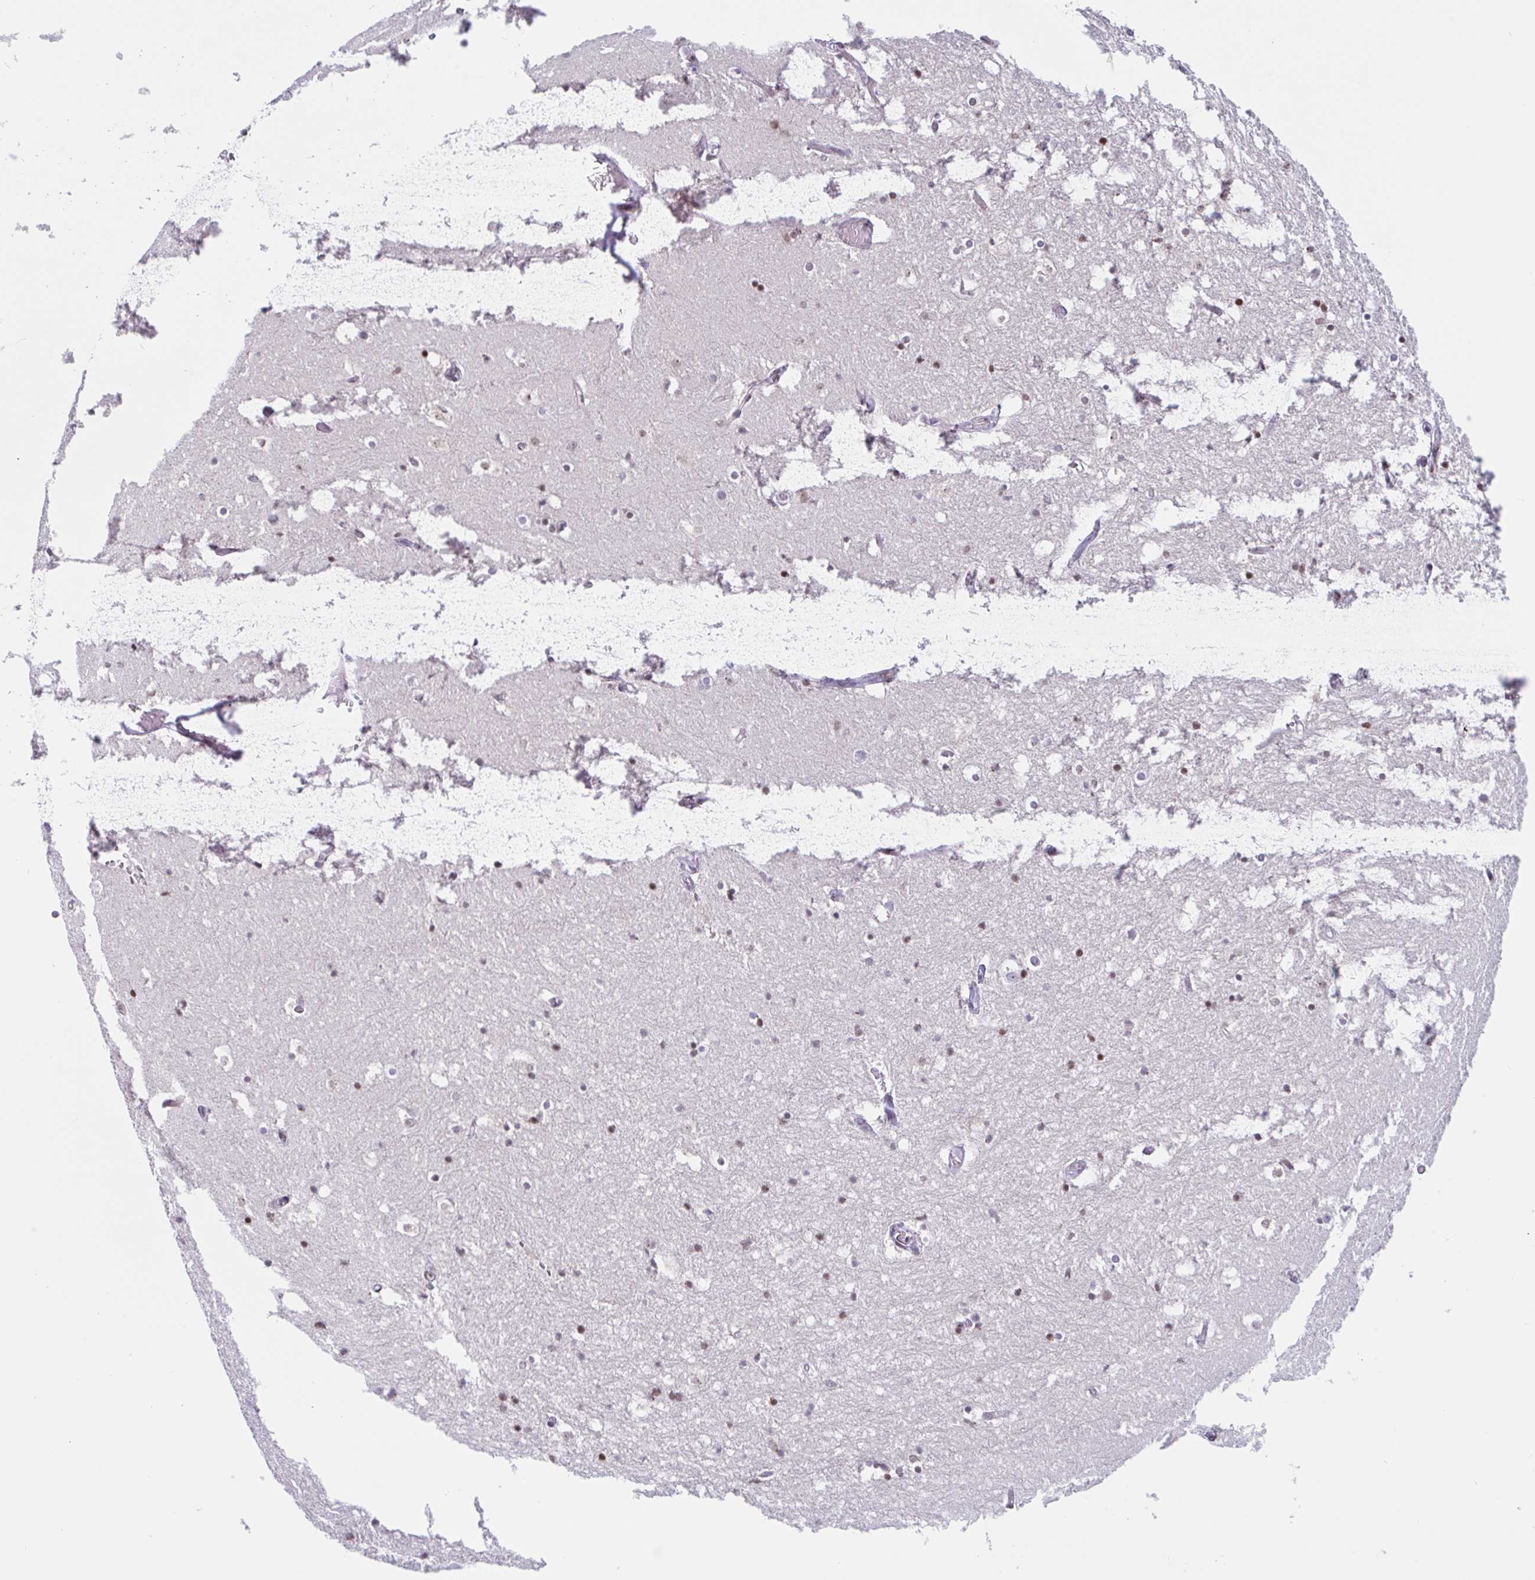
{"staining": {"intensity": "moderate", "quantity": "25%-75%", "location": "nuclear"}, "tissue": "hippocampus", "cell_type": "Glial cells", "image_type": "normal", "snomed": [{"axis": "morphology", "description": "Normal tissue, NOS"}, {"axis": "topography", "description": "Hippocampus"}], "caption": "Immunohistochemistry (IHC) photomicrograph of benign hippocampus: hippocampus stained using immunohistochemistry demonstrates medium levels of moderate protein expression localized specifically in the nuclear of glial cells, appearing as a nuclear brown color.", "gene": "NOL6", "patient": {"sex": "female", "age": 52}}